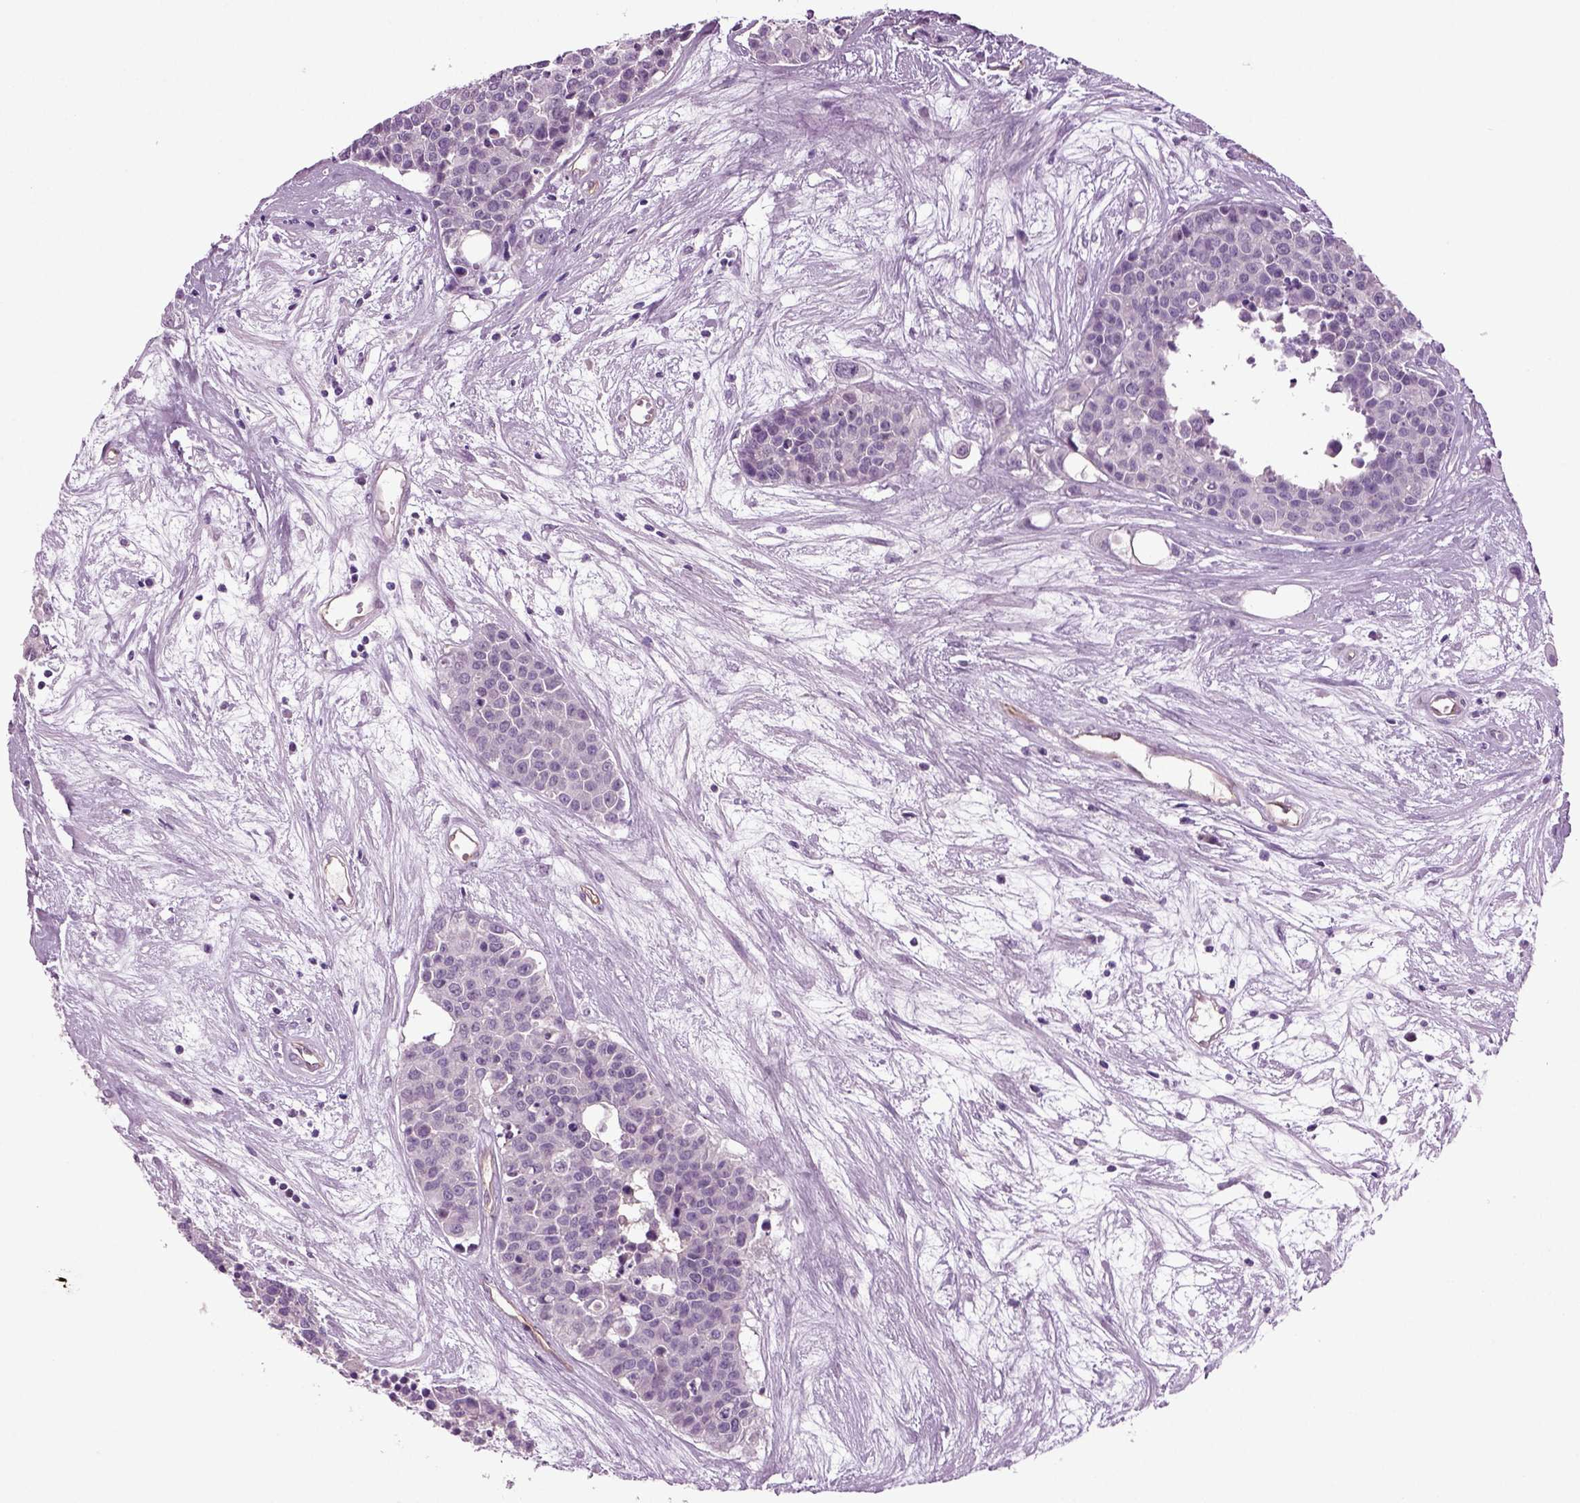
{"staining": {"intensity": "negative", "quantity": "none", "location": "none"}, "tissue": "carcinoid", "cell_type": "Tumor cells", "image_type": "cancer", "snomed": [{"axis": "morphology", "description": "Carcinoid, malignant, NOS"}, {"axis": "topography", "description": "Colon"}], "caption": "Tumor cells are negative for brown protein staining in carcinoid.", "gene": "COL9A2", "patient": {"sex": "male", "age": 81}}